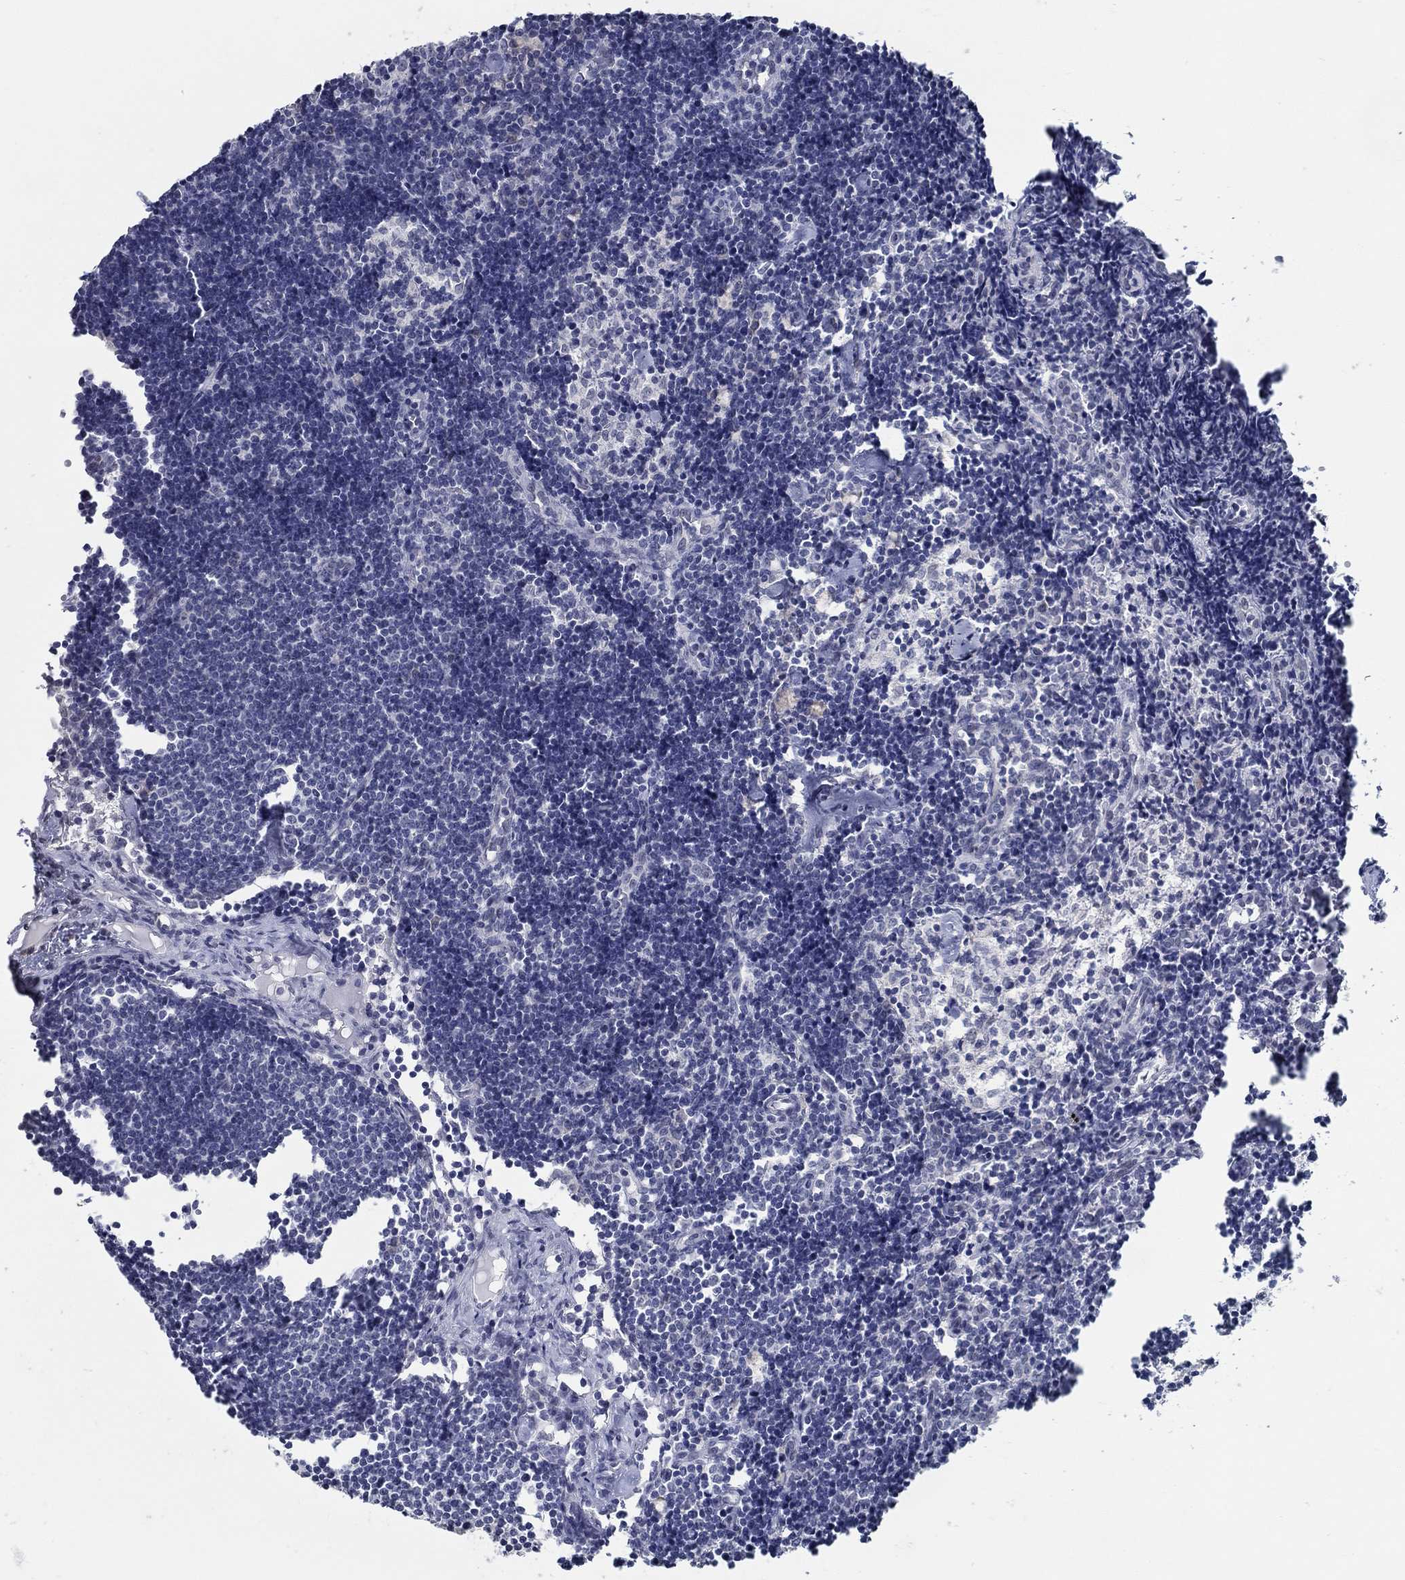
{"staining": {"intensity": "negative", "quantity": "none", "location": "none"}, "tissue": "lymph node", "cell_type": "Germinal center cells", "image_type": "normal", "snomed": [{"axis": "morphology", "description": "Normal tissue, NOS"}, {"axis": "topography", "description": "Lymph node"}], "caption": "IHC photomicrograph of normal human lymph node stained for a protein (brown), which shows no positivity in germinal center cells.", "gene": "NUP155", "patient": {"sex": "female", "age": 42}}